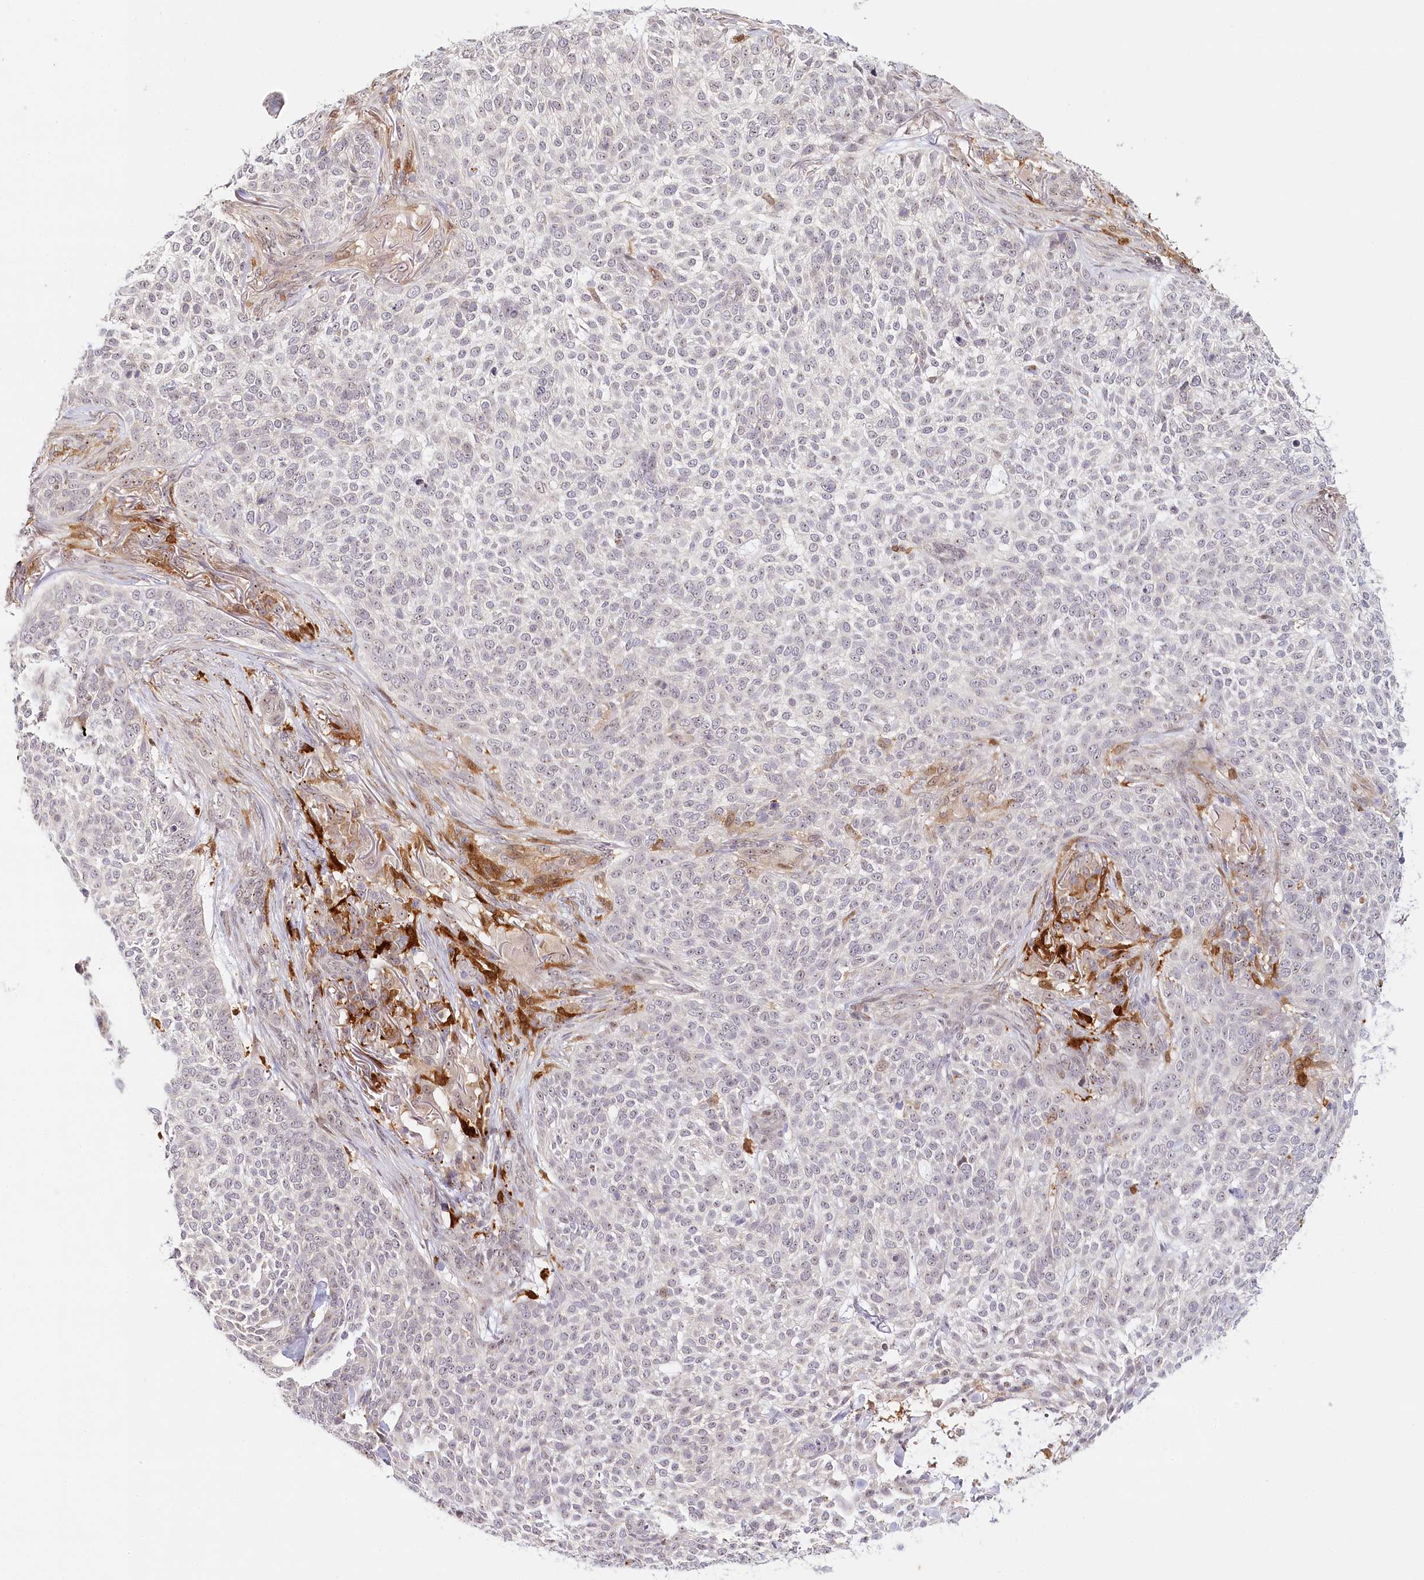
{"staining": {"intensity": "negative", "quantity": "none", "location": "none"}, "tissue": "skin cancer", "cell_type": "Tumor cells", "image_type": "cancer", "snomed": [{"axis": "morphology", "description": "Basal cell carcinoma"}, {"axis": "topography", "description": "Skin"}], "caption": "The image displays no staining of tumor cells in skin cancer (basal cell carcinoma).", "gene": "WDR36", "patient": {"sex": "female", "age": 64}}